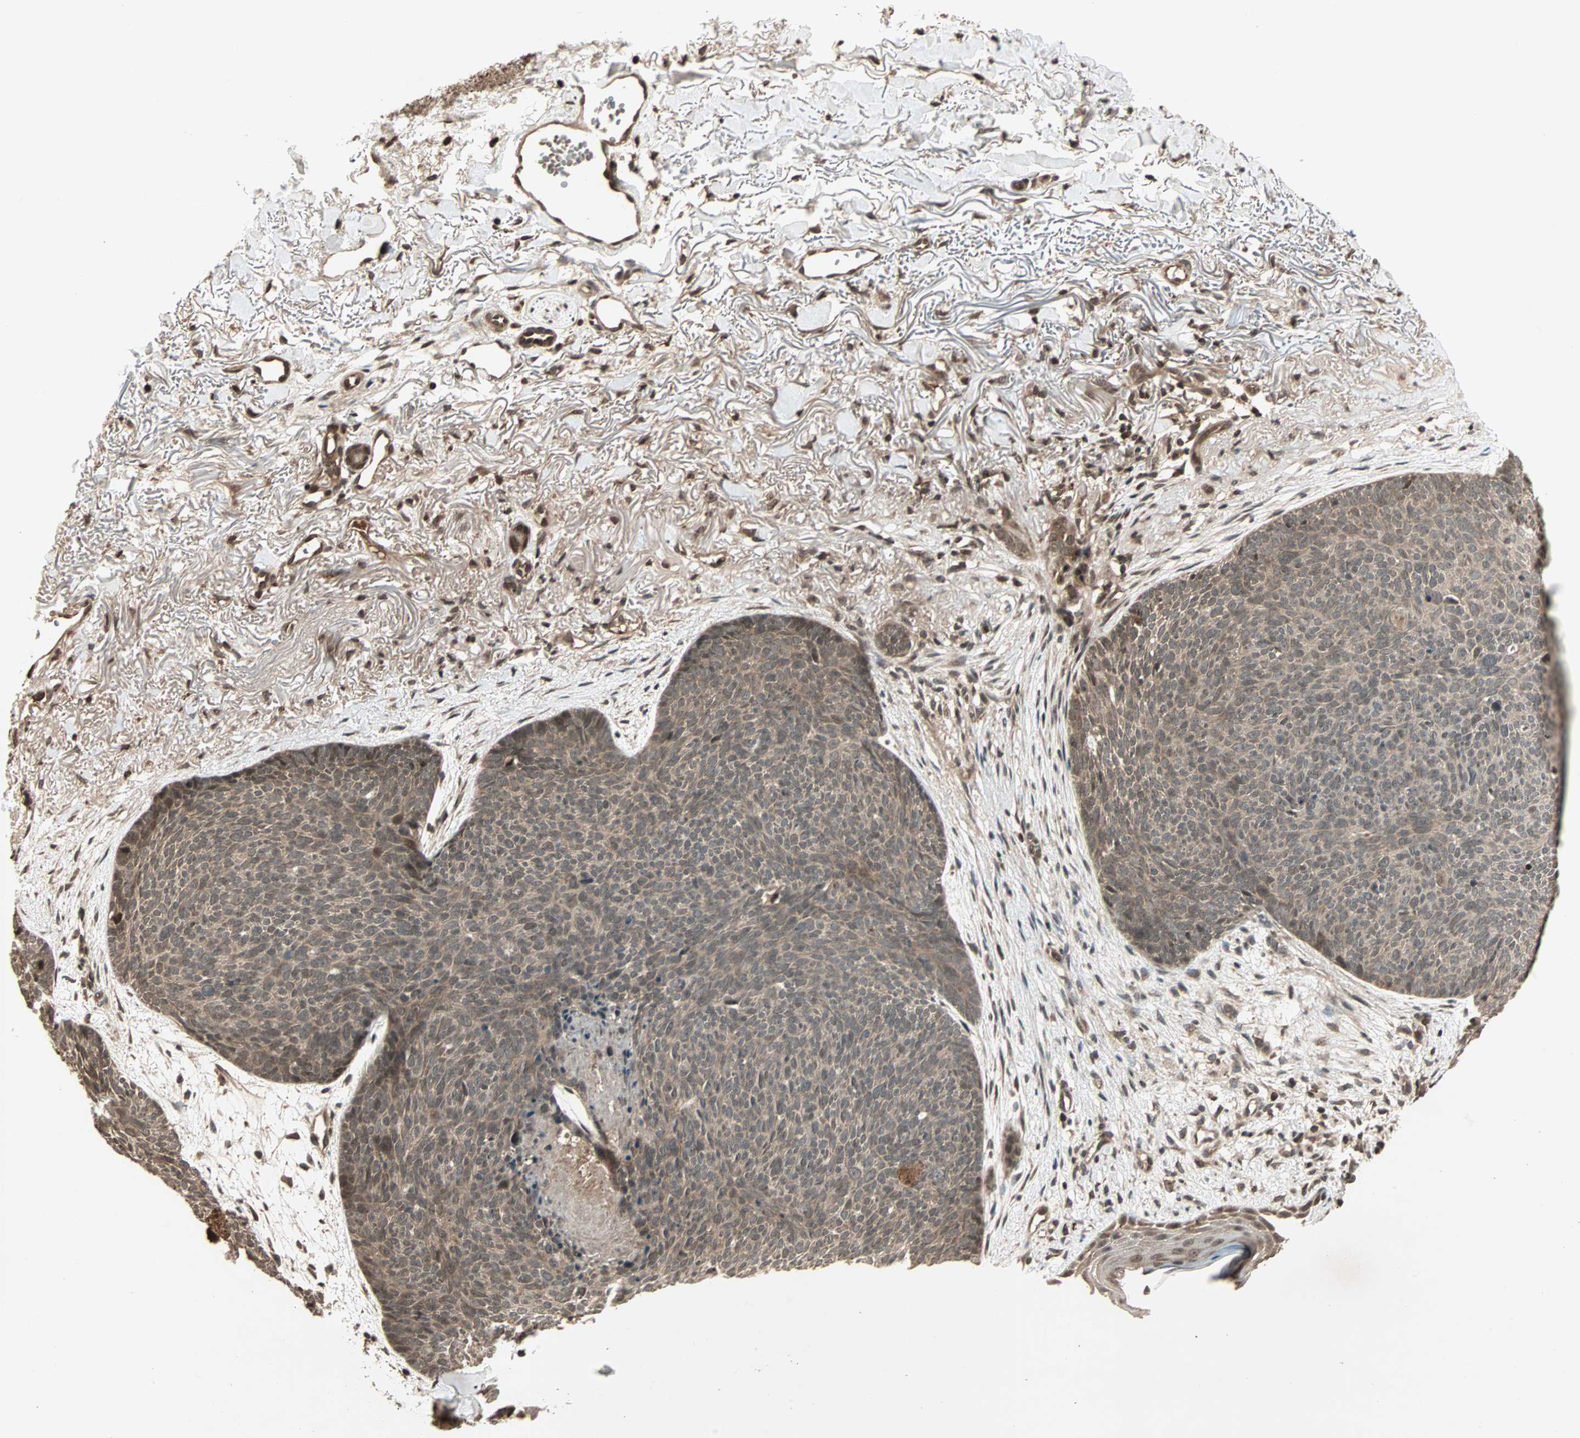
{"staining": {"intensity": "moderate", "quantity": ">75%", "location": "cytoplasmic/membranous"}, "tissue": "skin cancer", "cell_type": "Tumor cells", "image_type": "cancer", "snomed": [{"axis": "morphology", "description": "Normal tissue, NOS"}, {"axis": "morphology", "description": "Basal cell carcinoma"}, {"axis": "topography", "description": "Skin"}], "caption": "Immunohistochemical staining of skin cancer exhibits moderate cytoplasmic/membranous protein expression in about >75% of tumor cells.", "gene": "RFFL", "patient": {"sex": "female", "age": 70}}